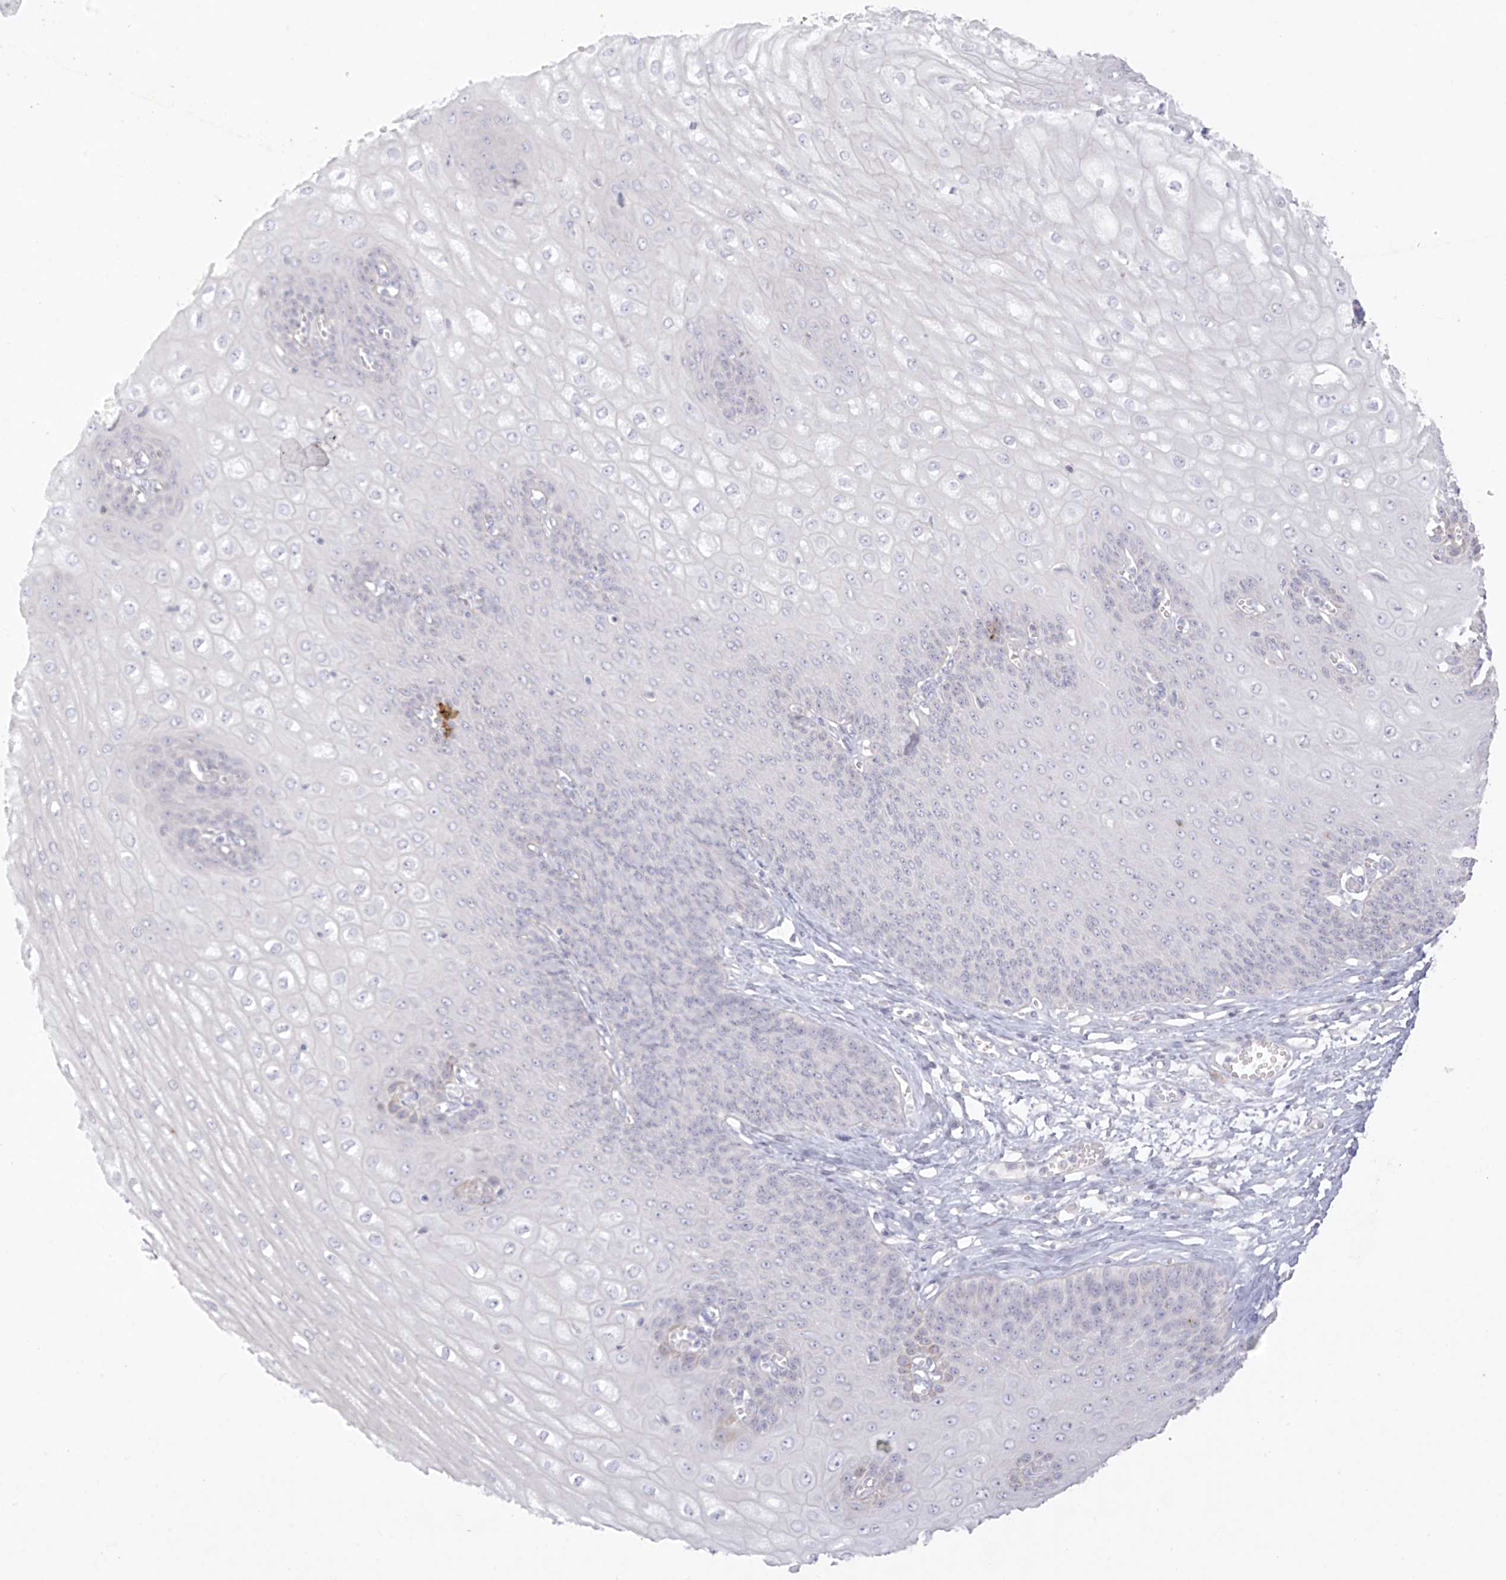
{"staining": {"intensity": "negative", "quantity": "none", "location": "none"}, "tissue": "esophagus", "cell_type": "Squamous epithelial cells", "image_type": "normal", "snomed": [{"axis": "morphology", "description": "Normal tissue, NOS"}, {"axis": "topography", "description": "Esophagus"}], "caption": "Esophagus stained for a protein using immunohistochemistry displays no positivity squamous epithelial cells.", "gene": "TGM4", "patient": {"sex": "male", "age": 60}}